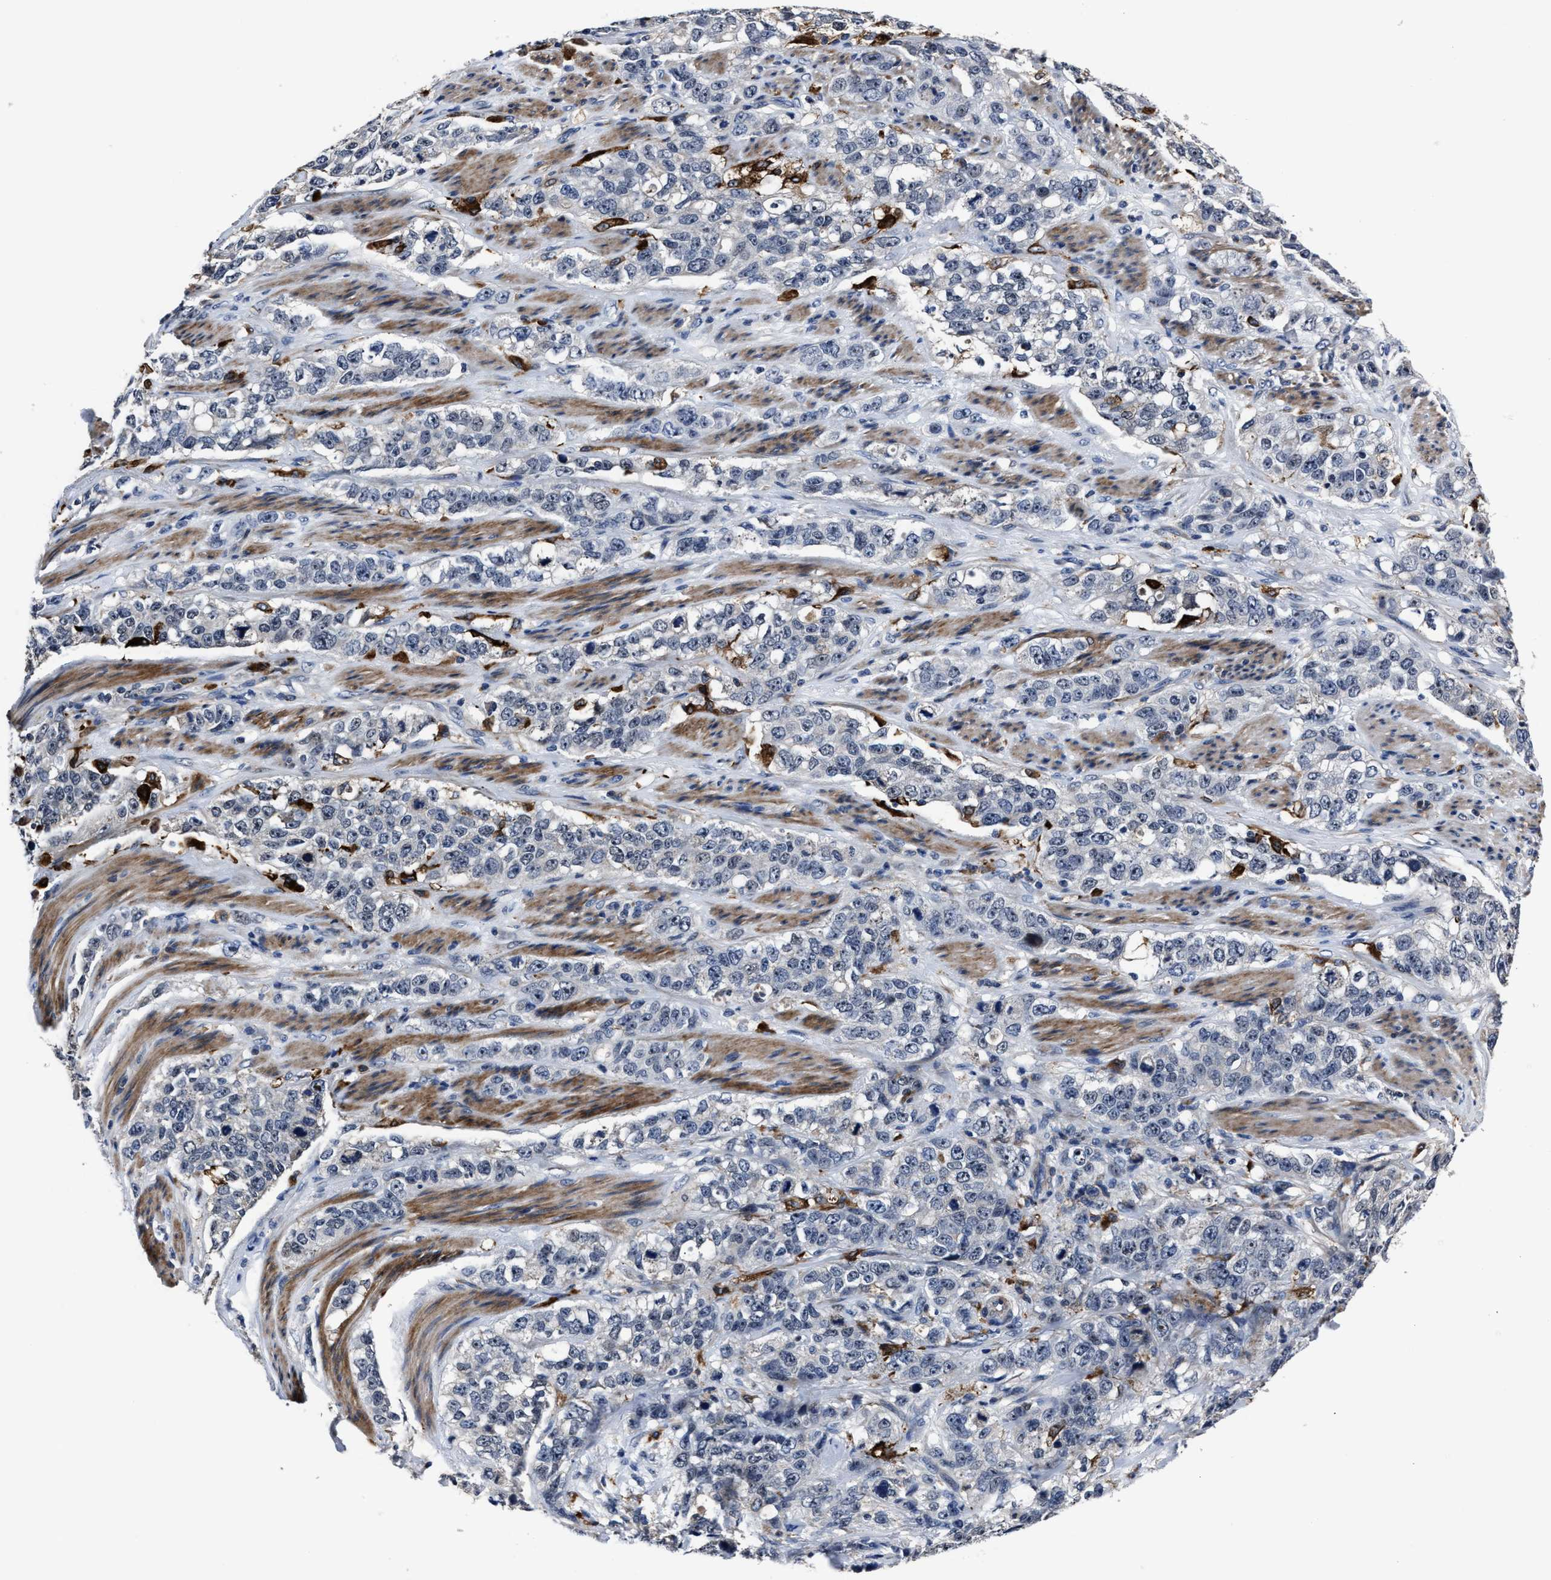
{"staining": {"intensity": "negative", "quantity": "none", "location": "none"}, "tissue": "stomach cancer", "cell_type": "Tumor cells", "image_type": "cancer", "snomed": [{"axis": "morphology", "description": "Adenocarcinoma, NOS"}, {"axis": "topography", "description": "Stomach"}], "caption": "Immunohistochemical staining of stomach cancer reveals no significant positivity in tumor cells. The staining was performed using DAB to visualize the protein expression in brown, while the nuclei were stained in blue with hematoxylin (Magnification: 20x).", "gene": "RSBN1L", "patient": {"sex": "male", "age": 48}}